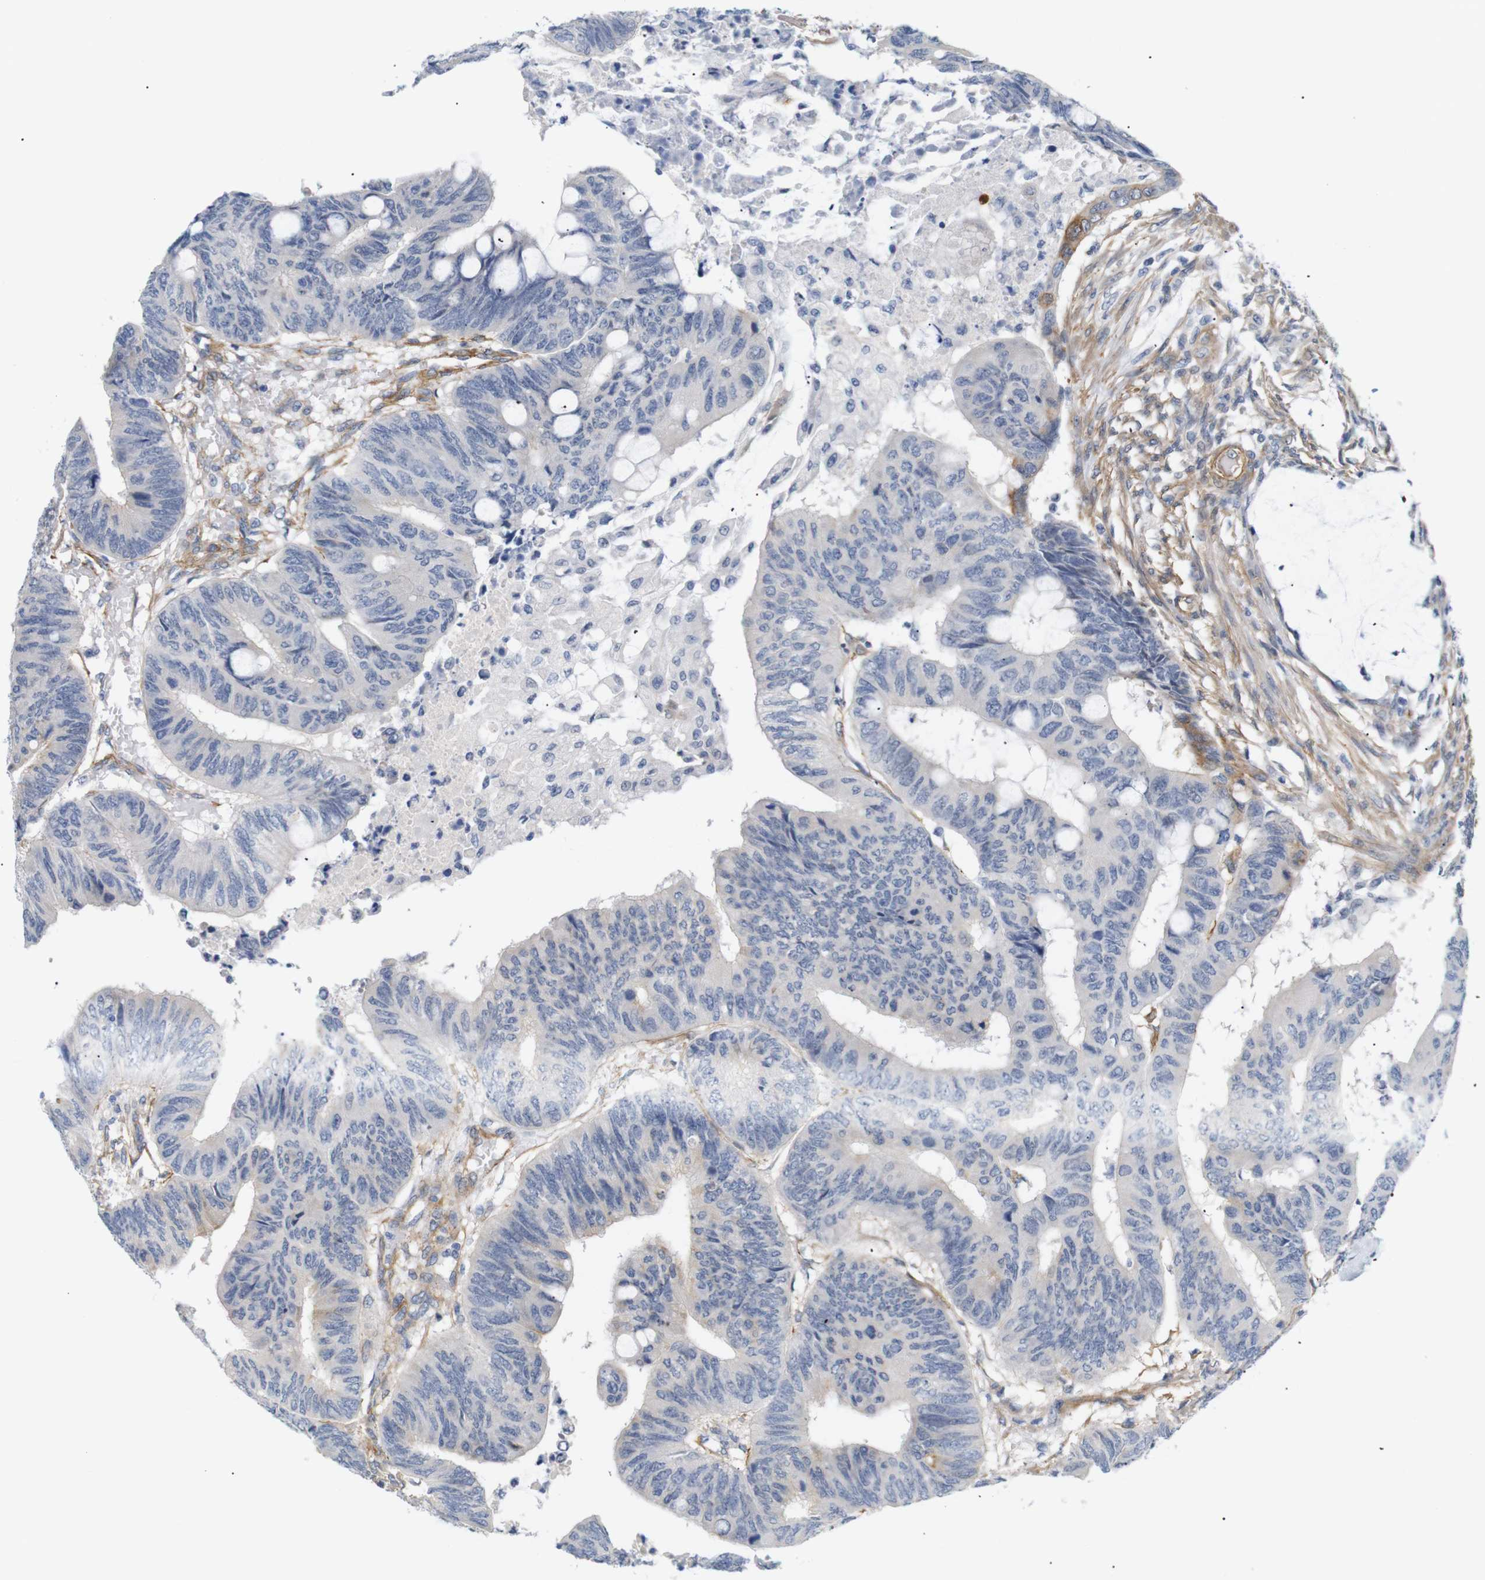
{"staining": {"intensity": "moderate", "quantity": "<25%", "location": "cytoplasmic/membranous"}, "tissue": "colorectal cancer", "cell_type": "Tumor cells", "image_type": "cancer", "snomed": [{"axis": "morphology", "description": "Normal tissue, NOS"}, {"axis": "morphology", "description": "Adenocarcinoma, NOS"}, {"axis": "topography", "description": "Rectum"}, {"axis": "topography", "description": "Peripheral nerve tissue"}], "caption": "There is low levels of moderate cytoplasmic/membranous positivity in tumor cells of colorectal cancer, as demonstrated by immunohistochemical staining (brown color).", "gene": "STMN3", "patient": {"sex": "male", "age": 92}}